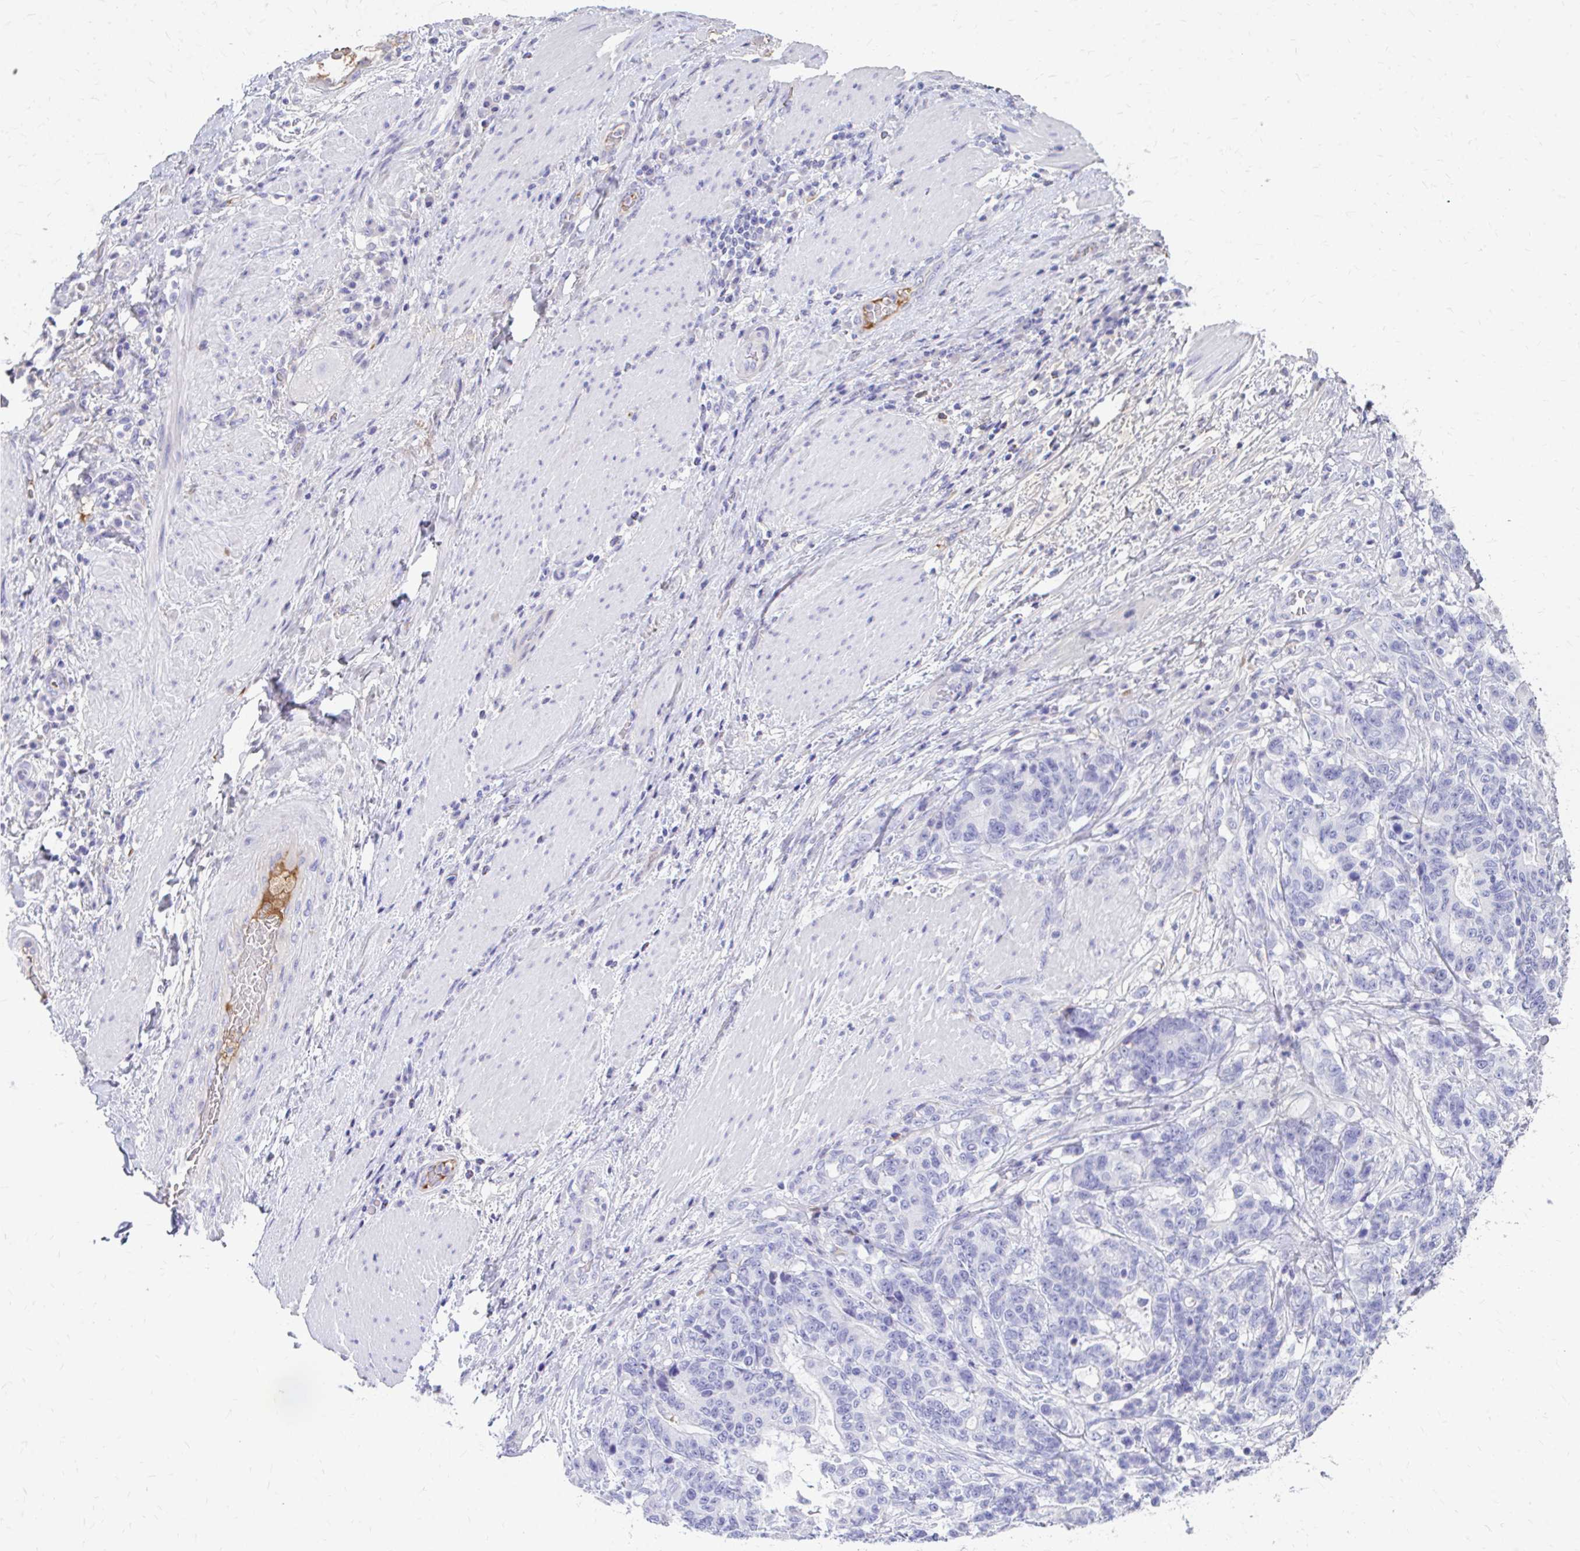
{"staining": {"intensity": "negative", "quantity": "none", "location": "none"}, "tissue": "stomach cancer", "cell_type": "Tumor cells", "image_type": "cancer", "snomed": [{"axis": "morphology", "description": "Normal tissue, NOS"}, {"axis": "morphology", "description": "Adenocarcinoma, NOS"}, {"axis": "topography", "description": "Stomach"}], "caption": "An immunohistochemistry photomicrograph of stomach adenocarcinoma is shown. There is no staining in tumor cells of stomach adenocarcinoma.", "gene": "CFH", "patient": {"sex": "female", "age": 64}}